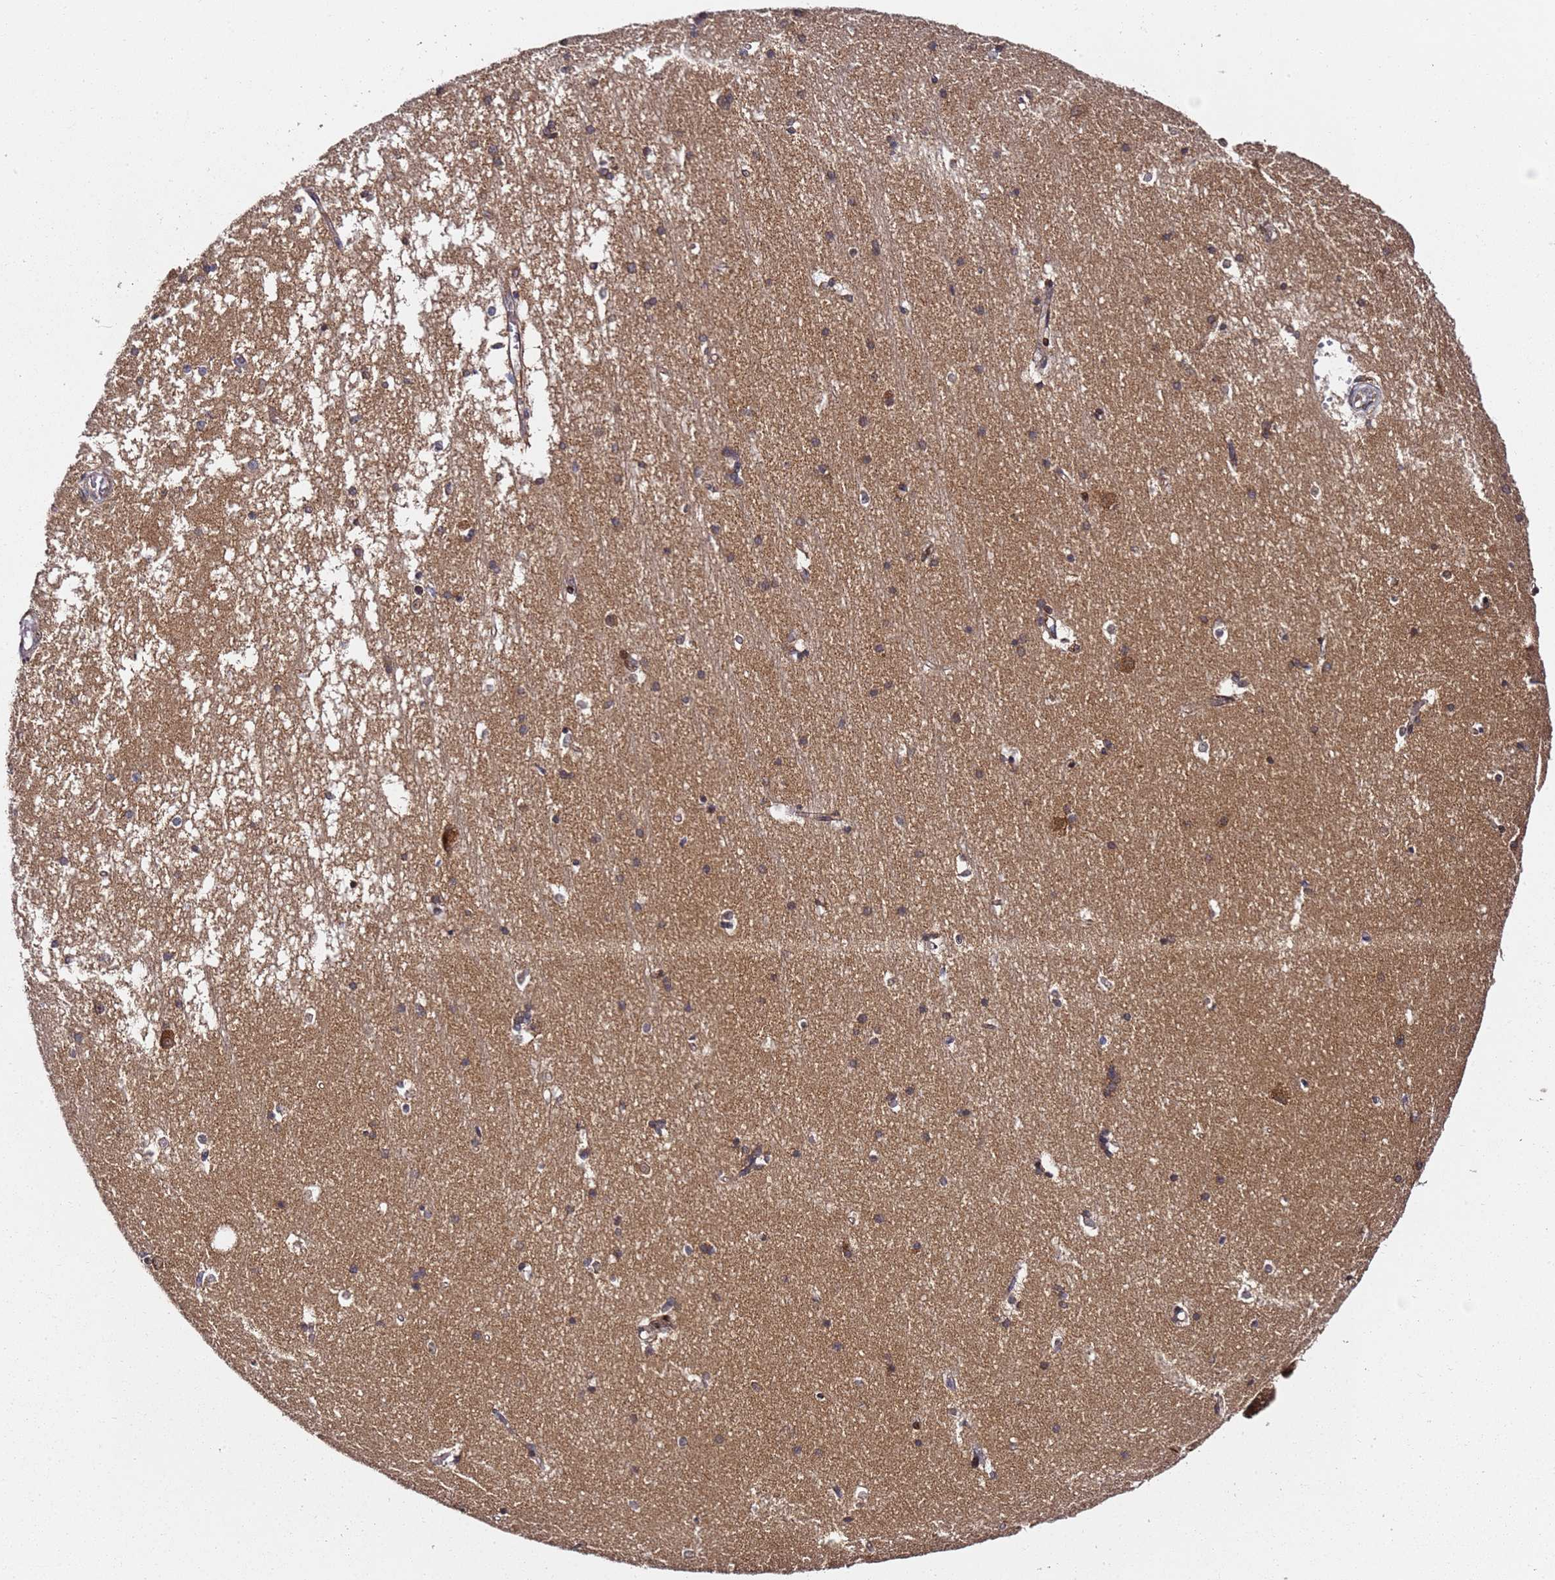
{"staining": {"intensity": "weak", "quantity": "25%-75%", "location": "cytoplasmic/membranous"}, "tissue": "hippocampus", "cell_type": "Glial cells", "image_type": "normal", "snomed": [{"axis": "morphology", "description": "Normal tissue, NOS"}, {"axis": "topography", "description": "Hippocampus"}], "caption": "Immunohistochemistry (DAB (3,3'-diaminobenzidine)) staining of normal human hippocampus displays weak cytoplasmic/membranous protein staining in approximately 25%-75% of glial cells.", "gene": "TP53AIP1", "patient": {"sex": "male", "age": 45}}